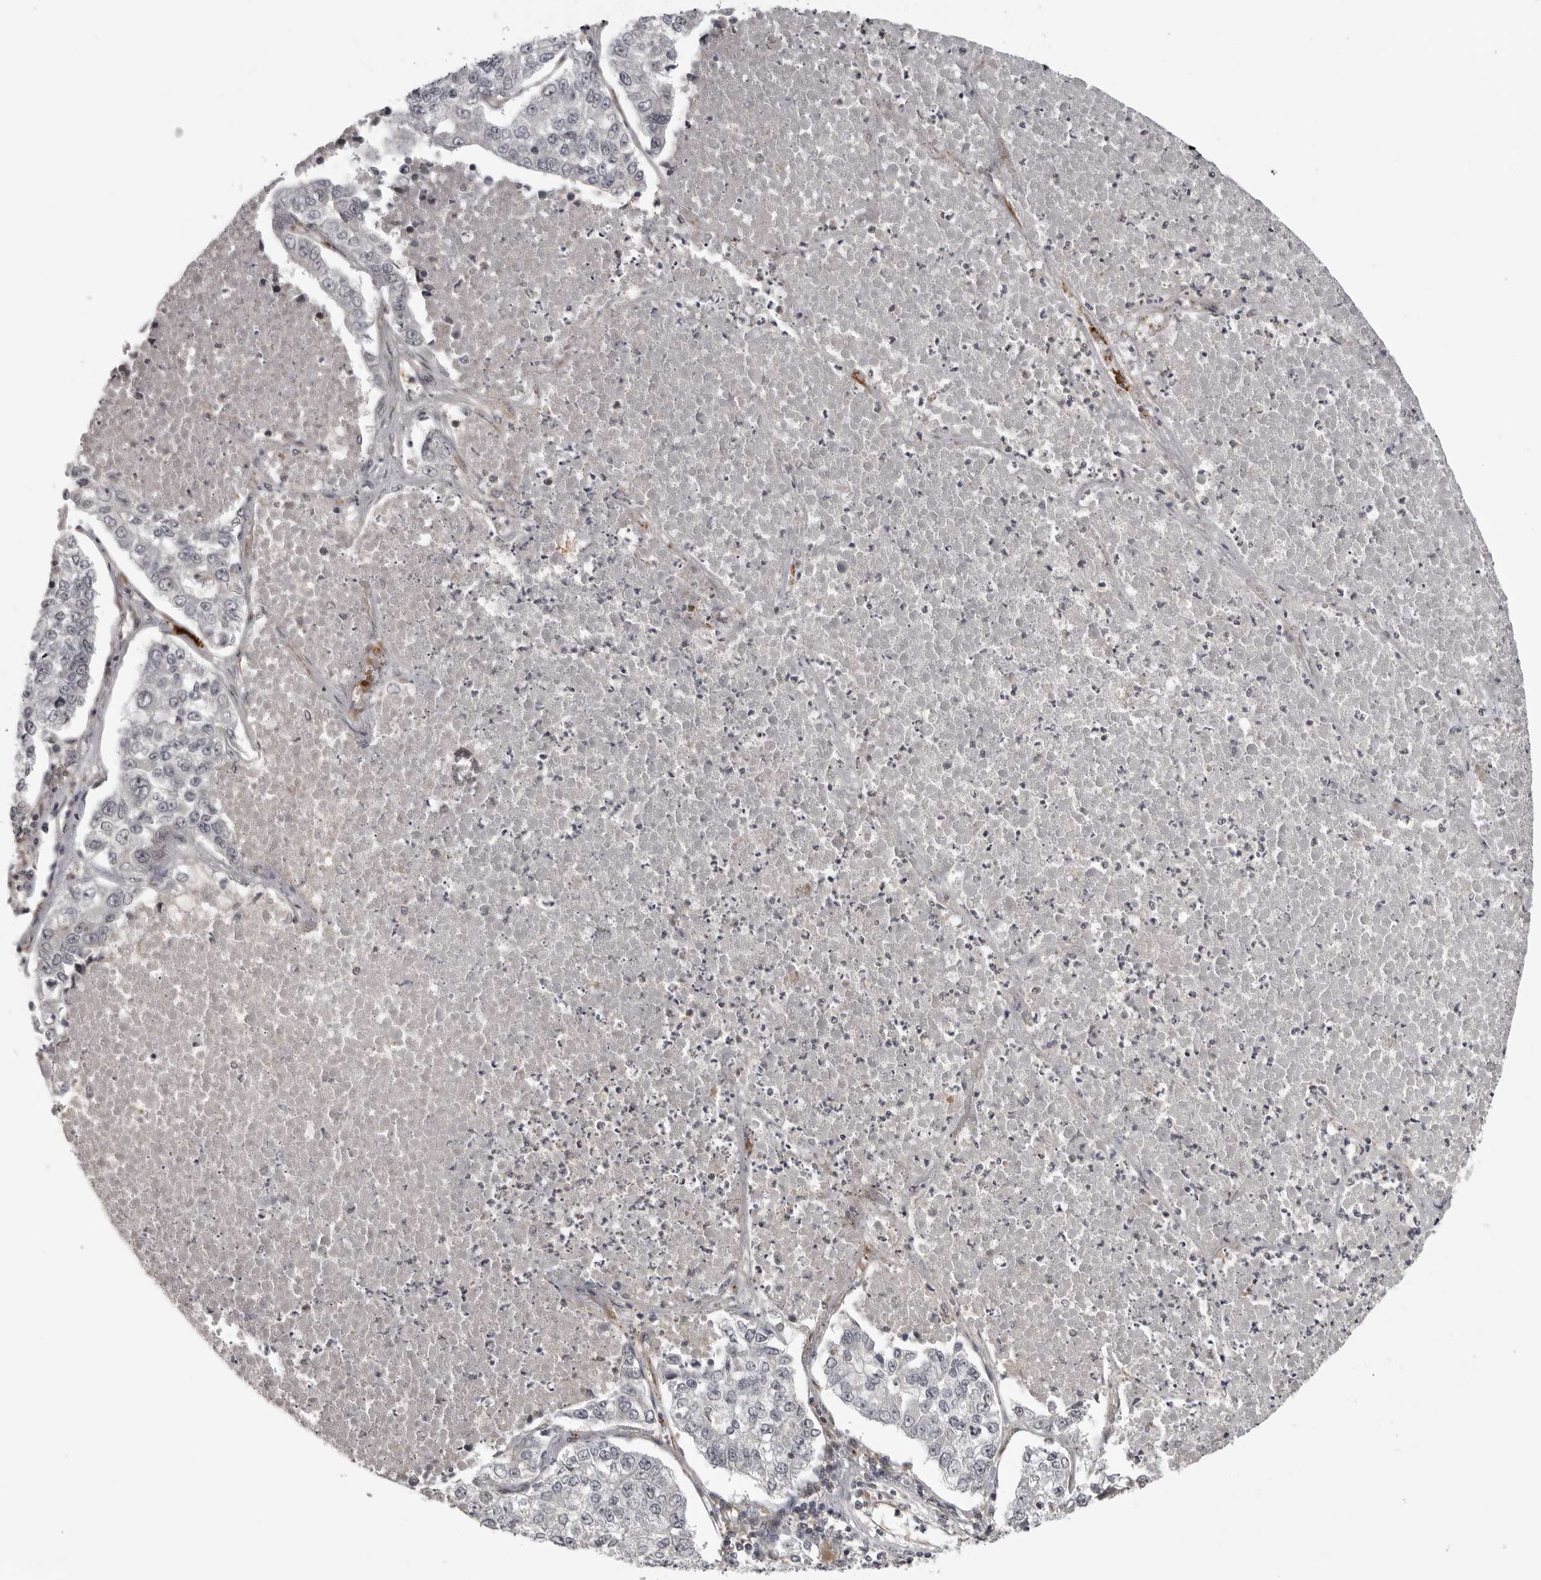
{"staining": {"intensity": "negative", "quantity": "none", "location": "none"}, "tissue": "lung cancer", "cell_type": "Tumor cells", "image_type": "cancer", "snomed": [{"axis": "morphology", "description": "Adenocarcinoma, NOS"}, {"axis": "topography", "description": "Lung"}], "caption": "Adenocarcinoma (lung) was stained to show a protein in brown. There is no significant positivity in tumor cells.", "gene": "TUT4", "patient": {"sex": "male", "age": 49}}